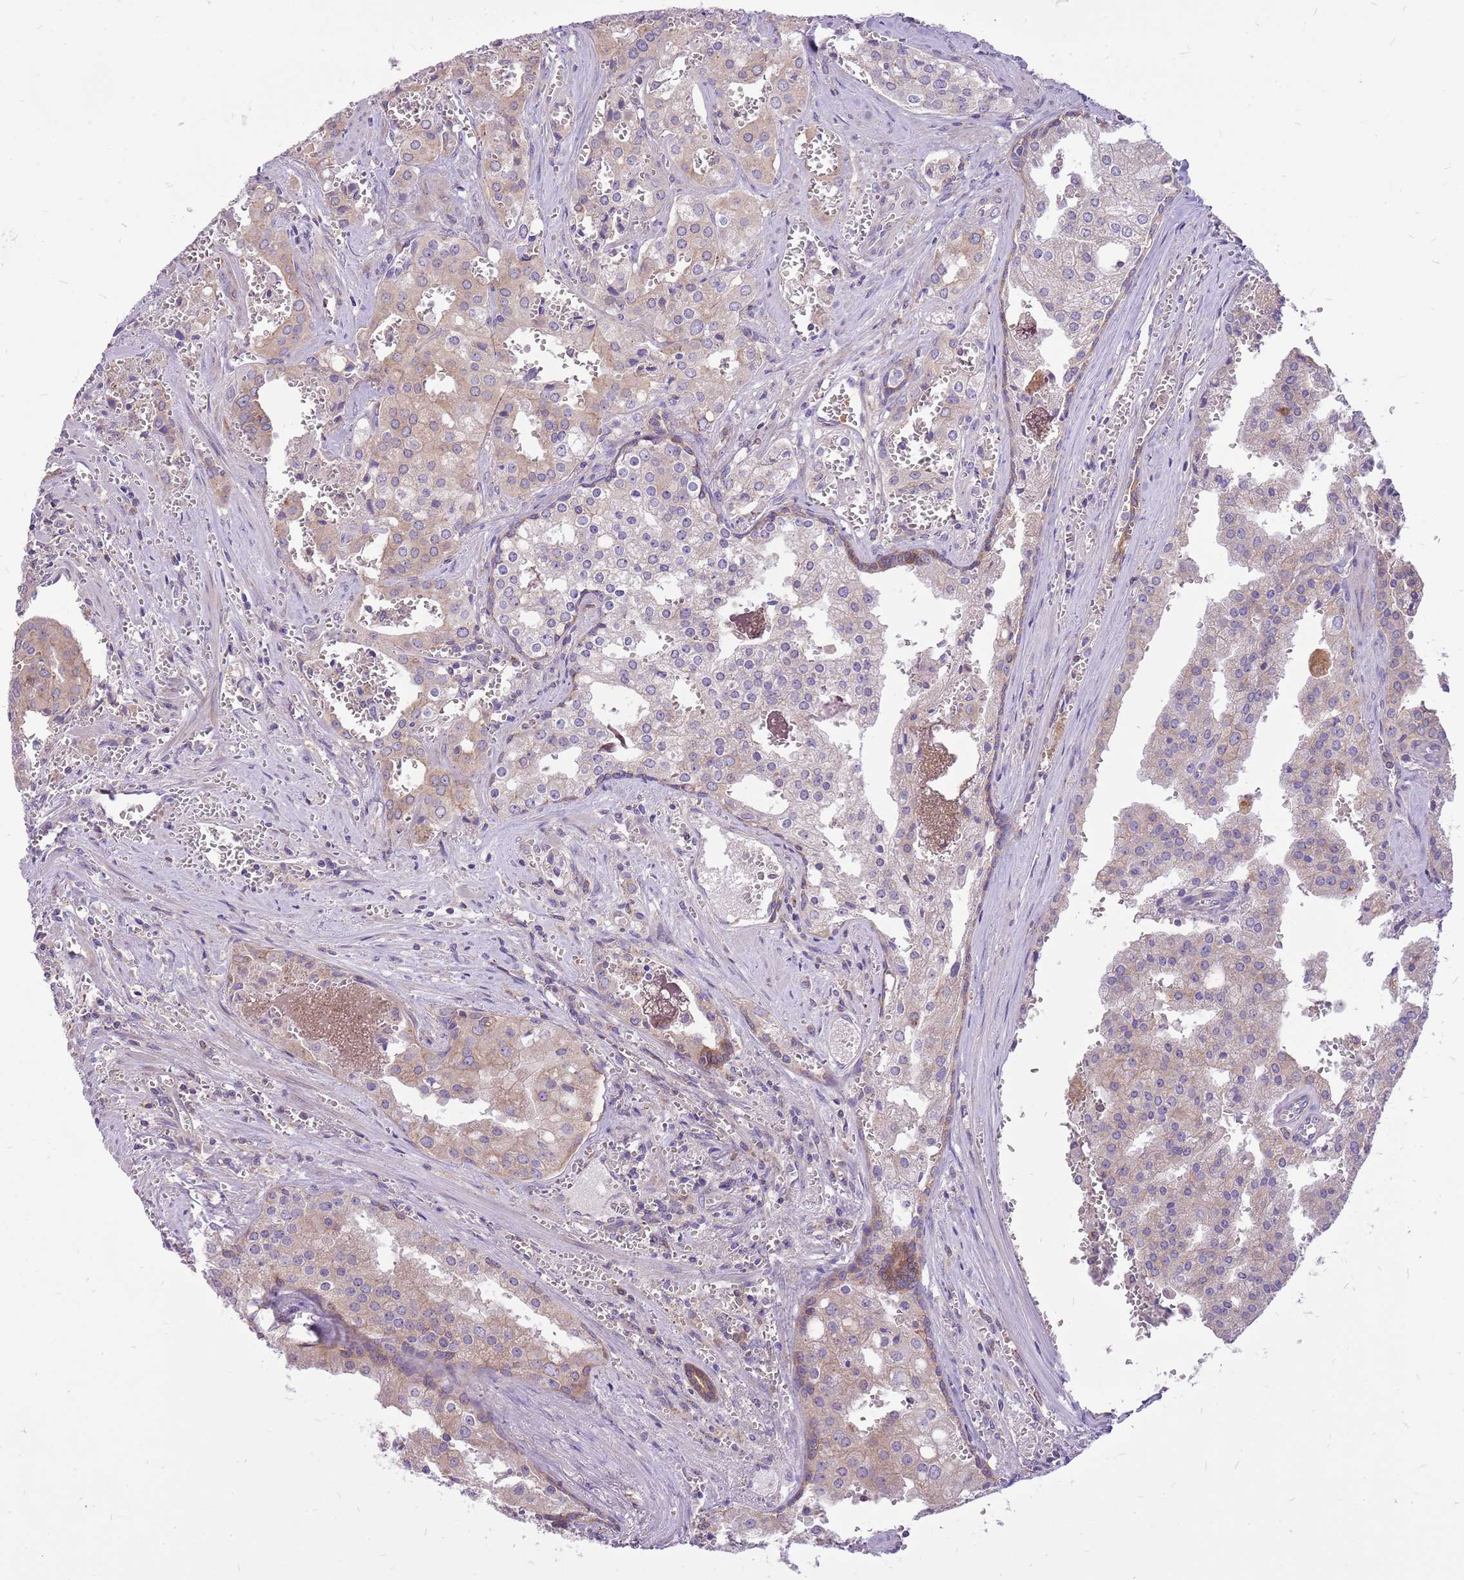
{"staining": {"intensity": "weak", "quantity": "<25%", "location": "cytoplasmic/membranous"}, "tissue": "prostate cancer", "cell_type": "Tumor cells", "image_type": "cancer", "snomed": [{"axis": "morphology", "description": "Adenocarcinoma, High grade"}, {"axis": "topography", "description": "Prostate"}], "caption": "Photomicrograph shows no significant protein staining in tumor cells of prostate cancer (adenocarcinoma (high-grade)).", "gene": "WDR90", "patient": {"sex": "male", "age": 68}}